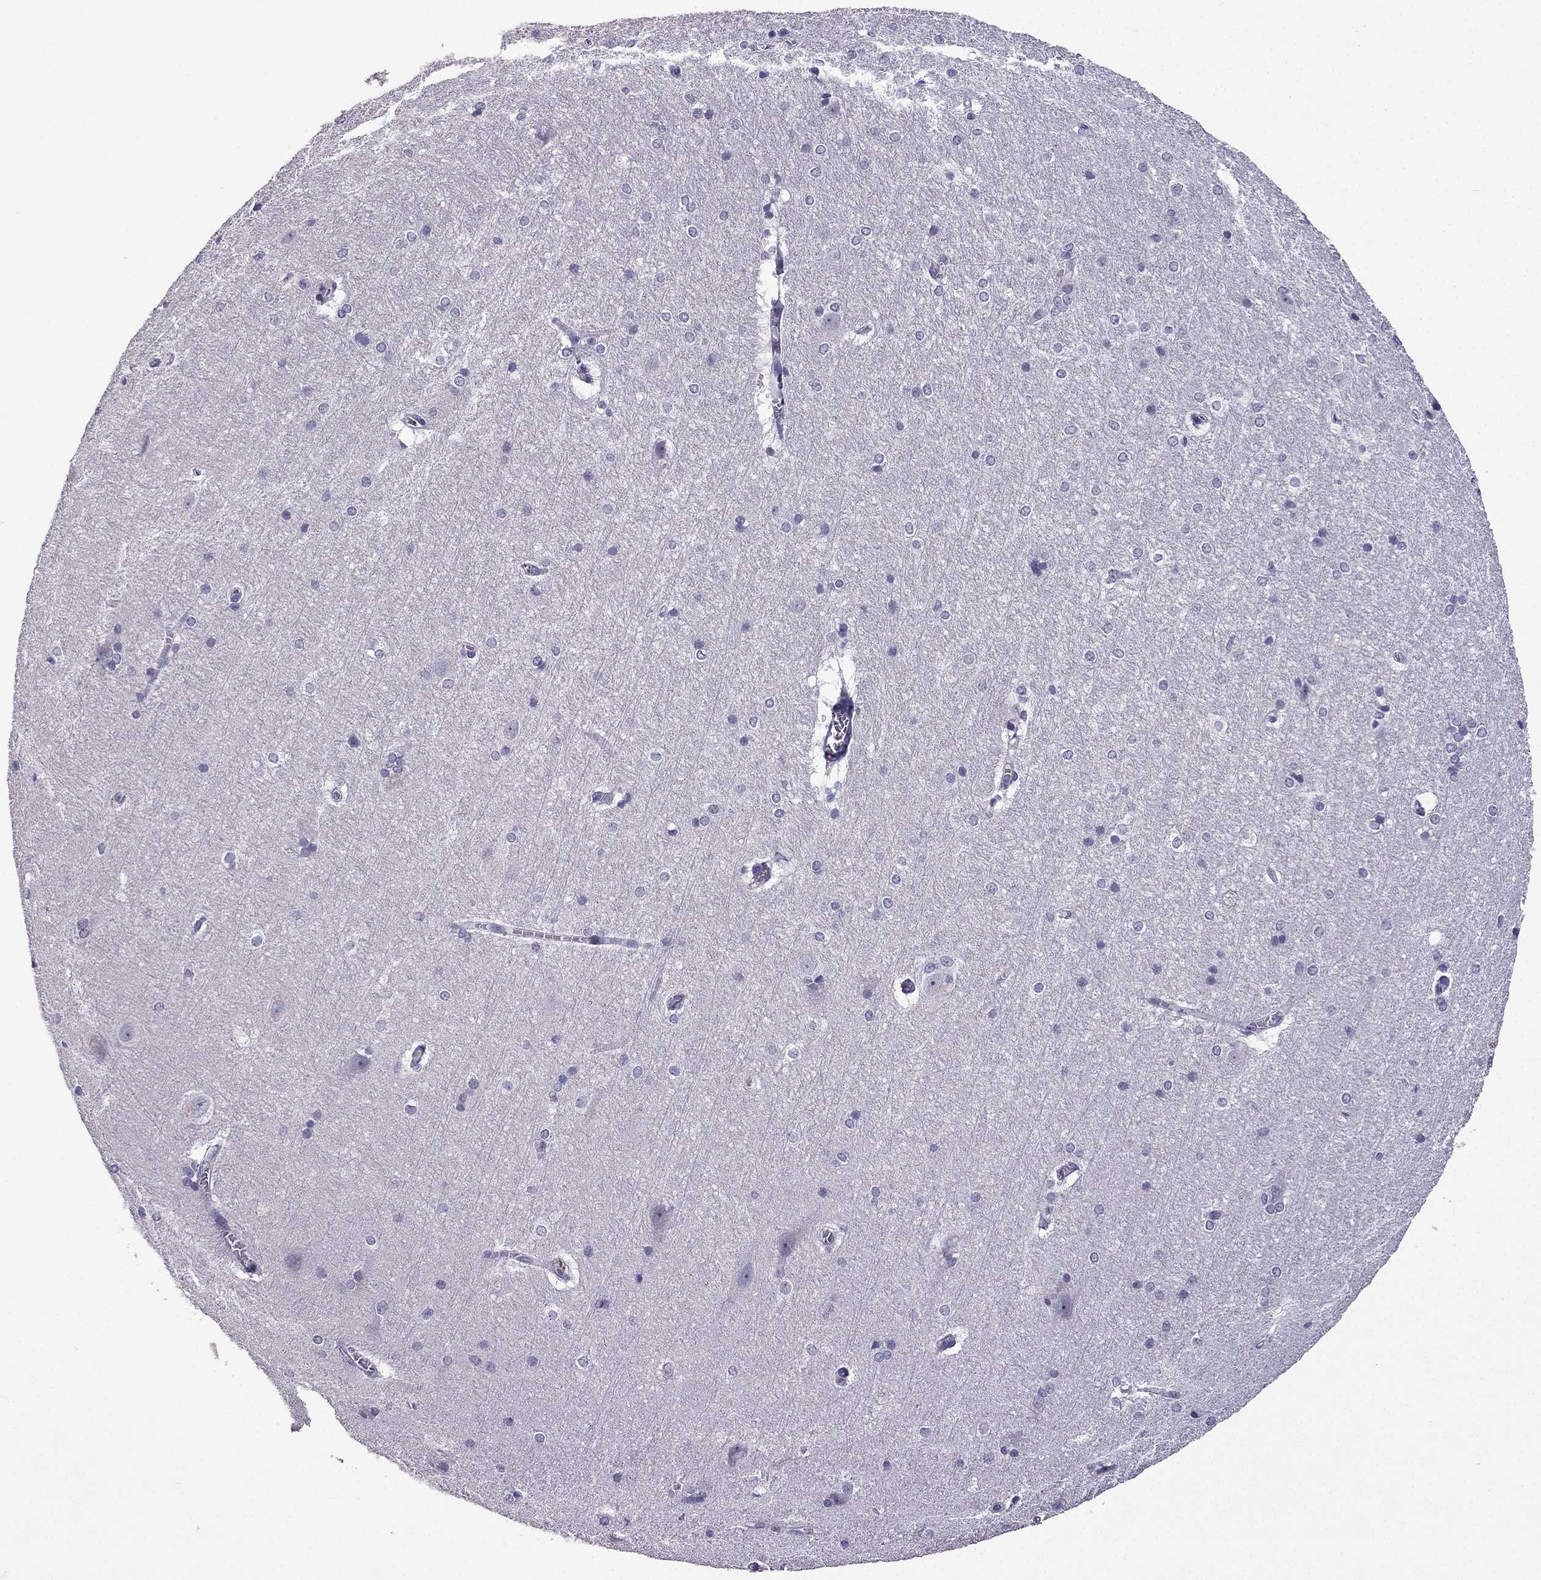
{"staining": {"intensity": "negative", "quantity": "none", "location": "none"}, "tissue": "hippocampus", "cell_type": "Glial cells", "image_type": "normal", "snomed": [{"axis": "morphology", "description": "Normal tissue, NOS"}, {"axis": "topography", "description": "Cerebral cortex"}, {"axis": "topography", "description": "Hippocampus"}], "caption": "Immunohistochemistry of benign human hippocampus exhibits no positivity in glial cells. (Immunohistochemistry, brightfield microscopy, high magnification).", "gene": "TTN", "patient": {"sex": "female", "age": 19}}